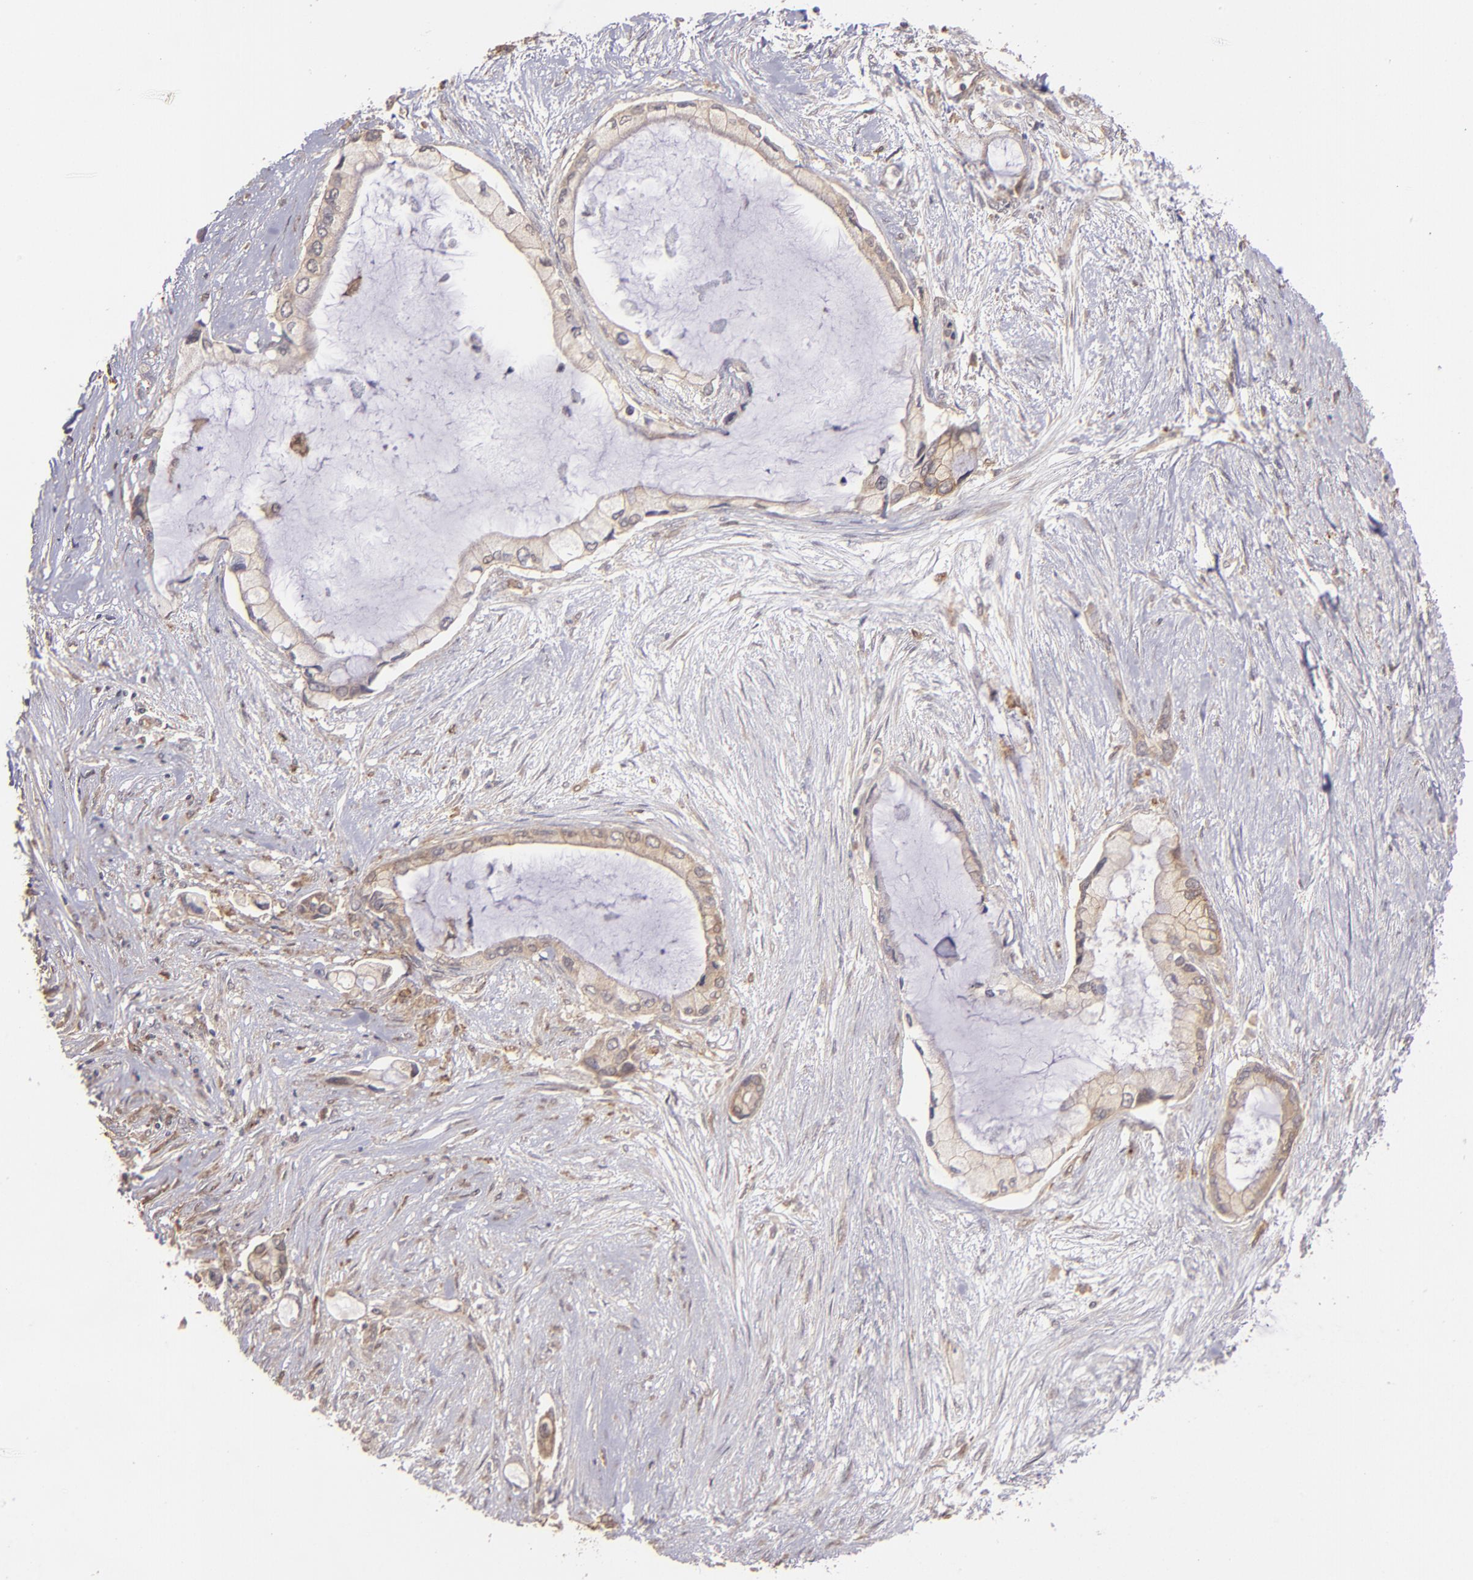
{"staining": {"intensity": "weak", "quantity": "25%-75%", "location": "cytoplasmic/membranous"}, "tissue": "pancreatic cancer", "cell_type": "Tumor cells", "image_type": "cancer", "snomed": [{"axis": "morphology", "description": "Adenocarcinoma, NOS"}, {"axis": "topography", "description": "Pancreas"}], "caption": "Protein staining by immunohistochemistry displays weak cytoplasmic/membranous expression in approximately 25%-75% of tumor cells in pancreatic cancer (adenocarcinoma).", "gene": "SIPA1L1", "patient": {"sex": "female", "age": 59}}